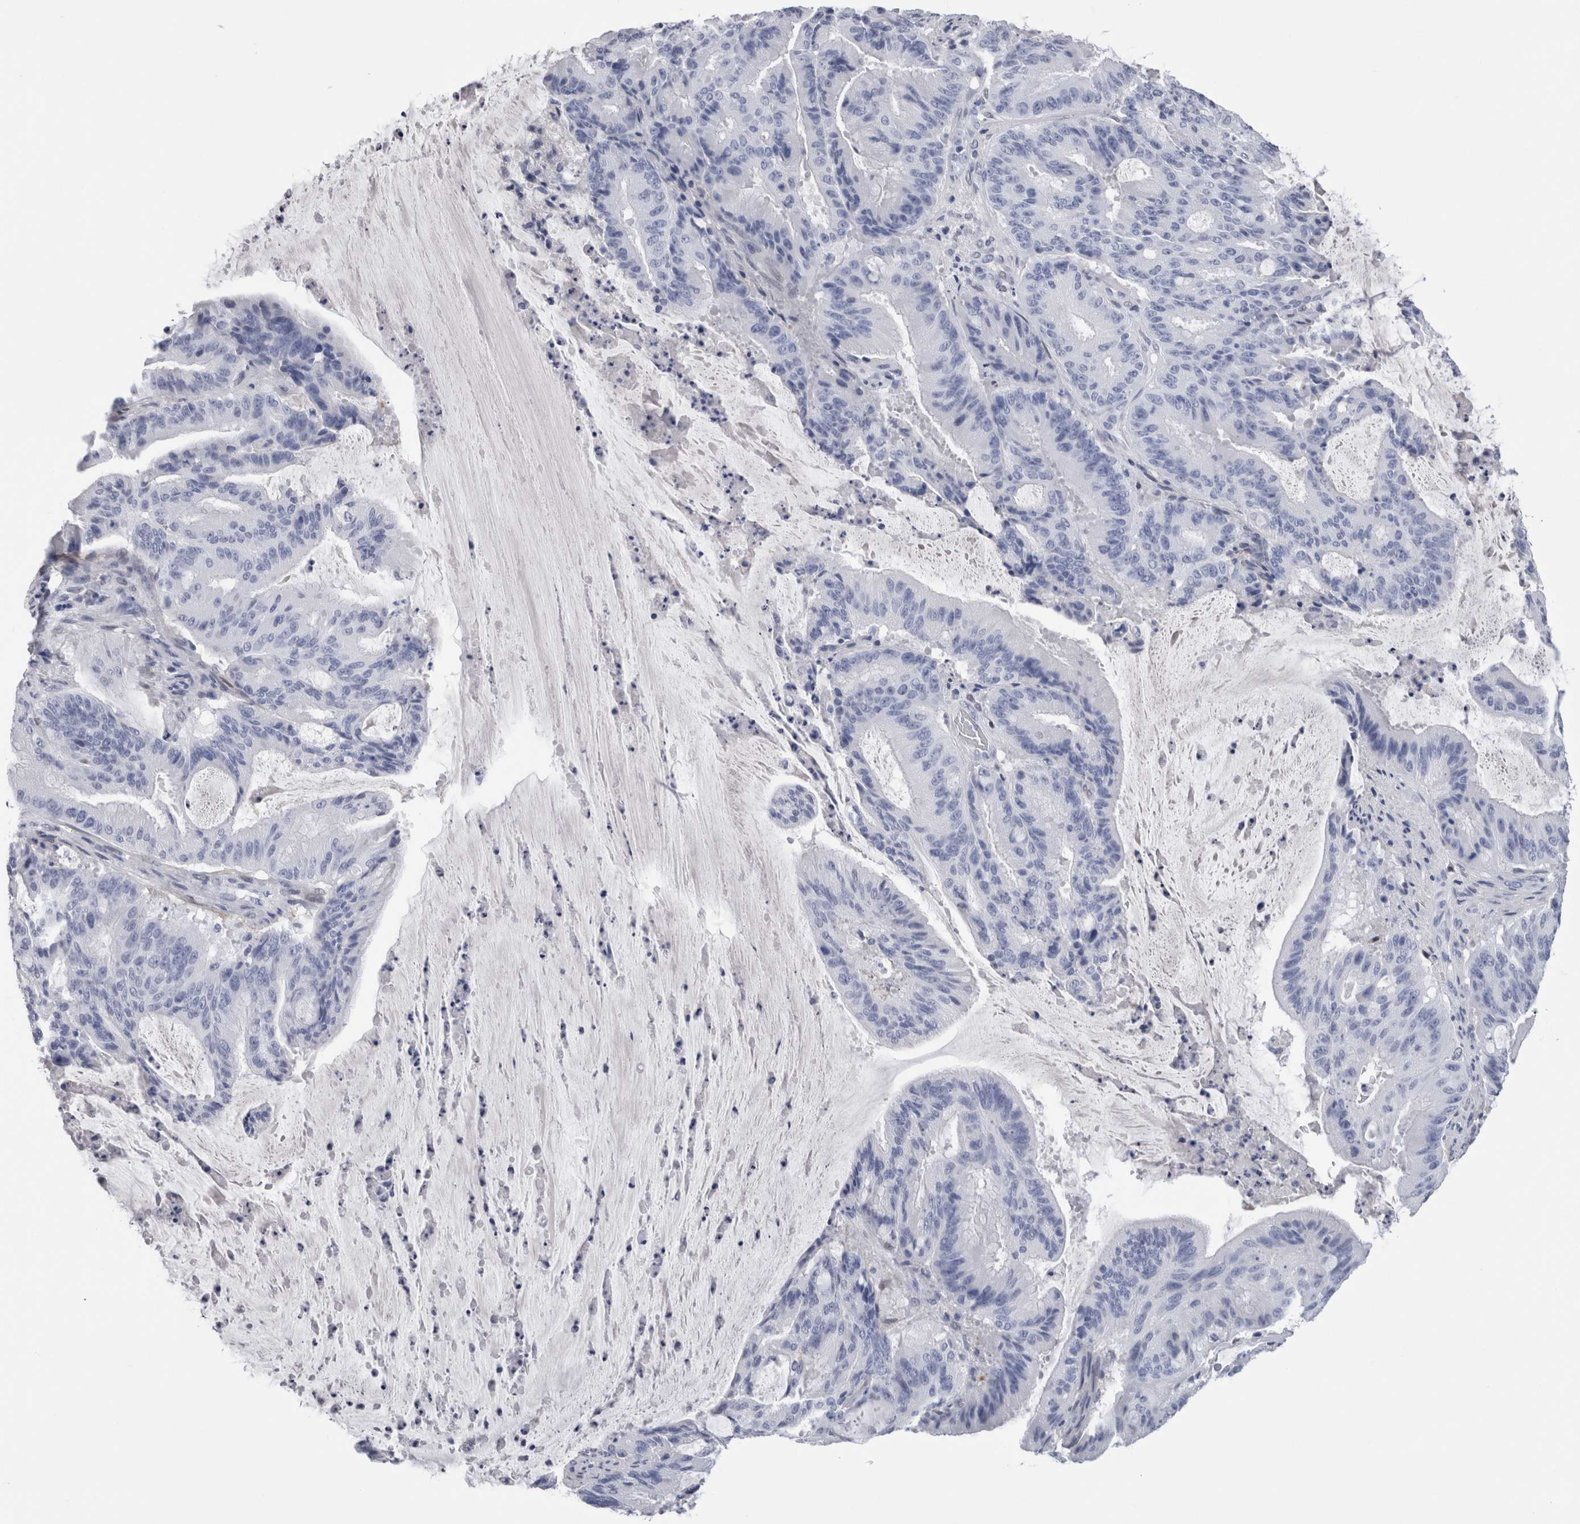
{"staining": {"intensity": "negative", "quantity": "none", "location": "none"}, "tissue": "liver cancer", "cell_type": "Tumor cells", "image_type": "cancer", "snomed": [{"axis": "morphology", "description": "Normal tissue, NOS"}, {"axis": "morphology", "description": "Cholangiocarcinoma"}, {"axis": "topography", "description": "Liver"}, {"axis": "topography", "description": "Peripheral nerve tissue"}], "caption": "High power microscopy micrograph of an IHC image of liver cancer, revealing no significant positivity in tumor cells.", "gene": "CA8", "patient": {"sex": "female", "age": 73}}